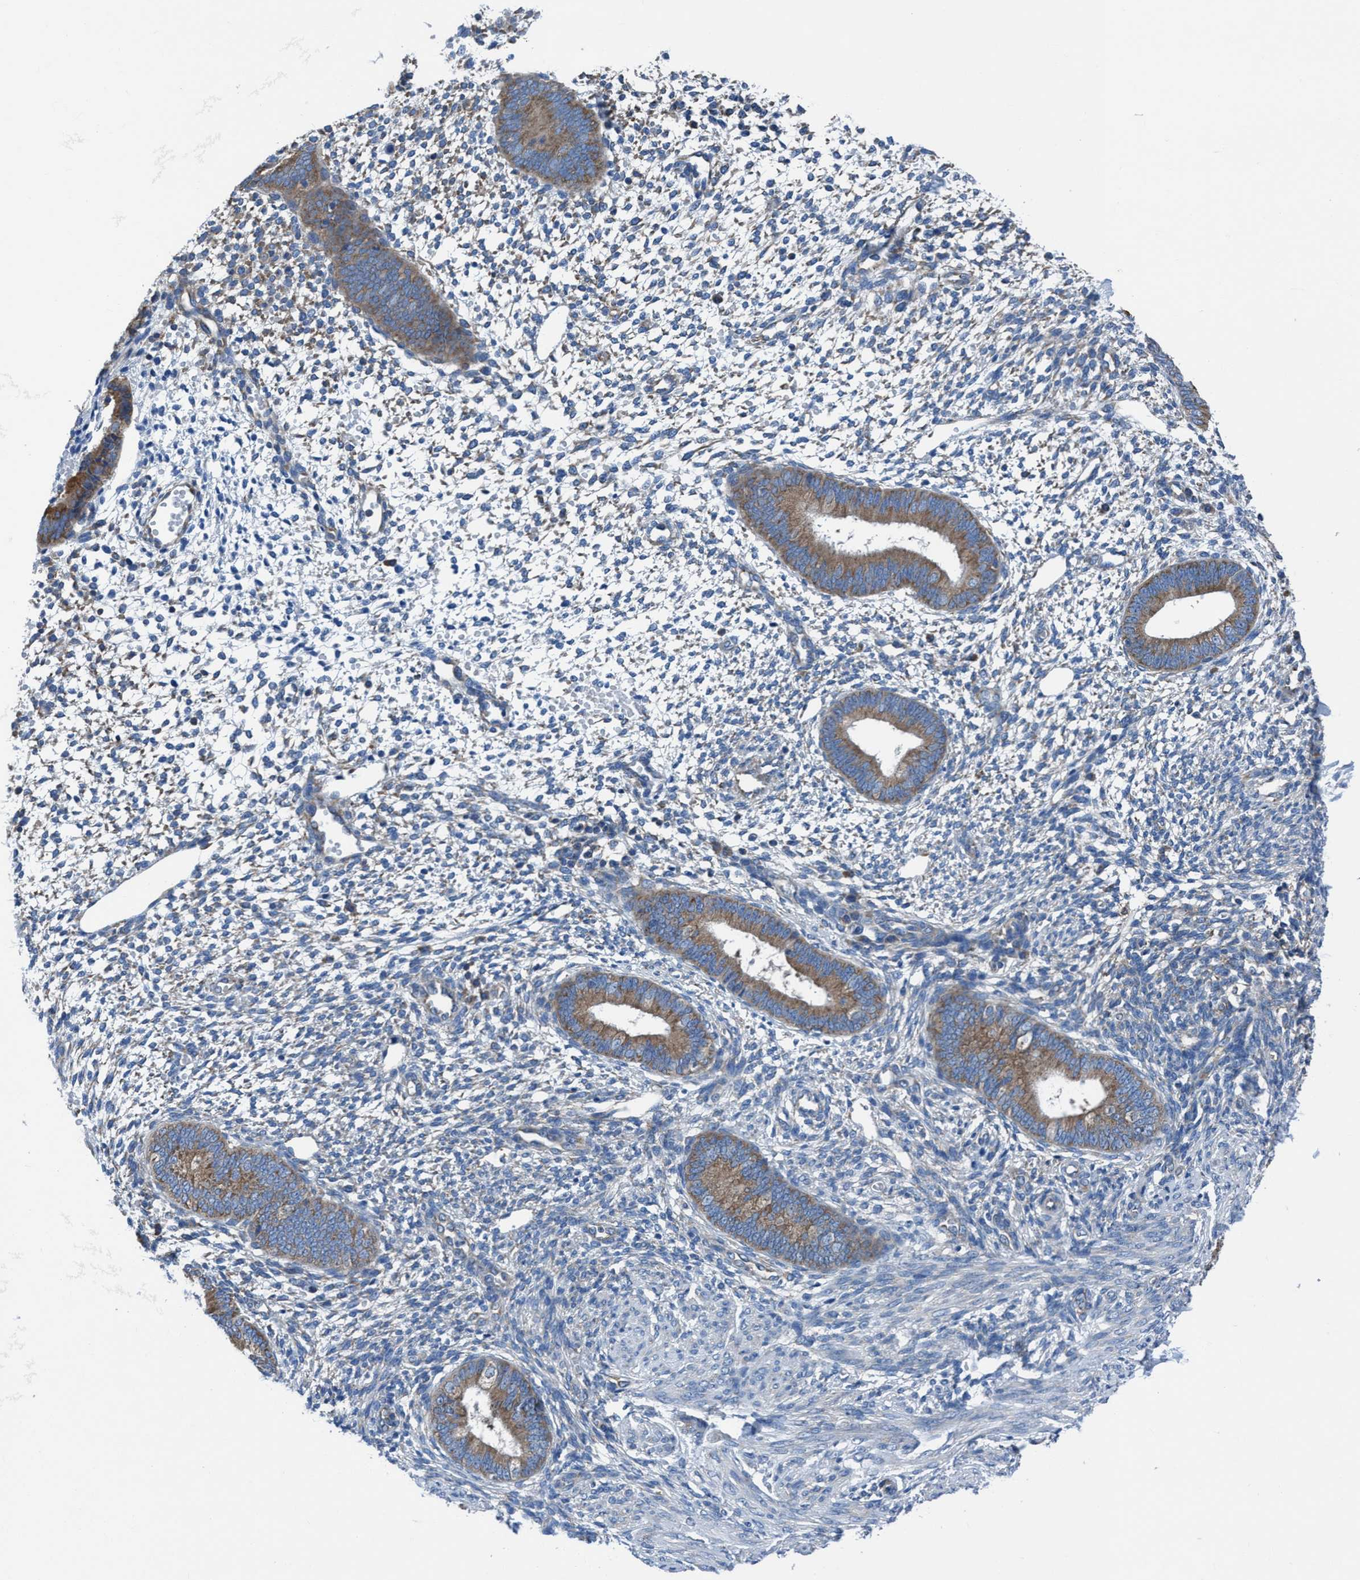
{"staining": {"intensity": "negative", "quantity": "none", "location": "none"}, "tissue": "endometrium", "cell_type": "Cells in endometrial stroma", "image_type": "normal", "snomed": [{"axis": "morphology", "description": "Normal tissue, NOS"}, {"axis": "topography", "description": "Endometrium"}], "caption": "This is an immunohistochemistry (IHC) histopathology image of benign endometrium. There is no staining in cells in endometrial stroma.", "gene": "NMT1", "patient": {"sex": "female", "age": 46}}